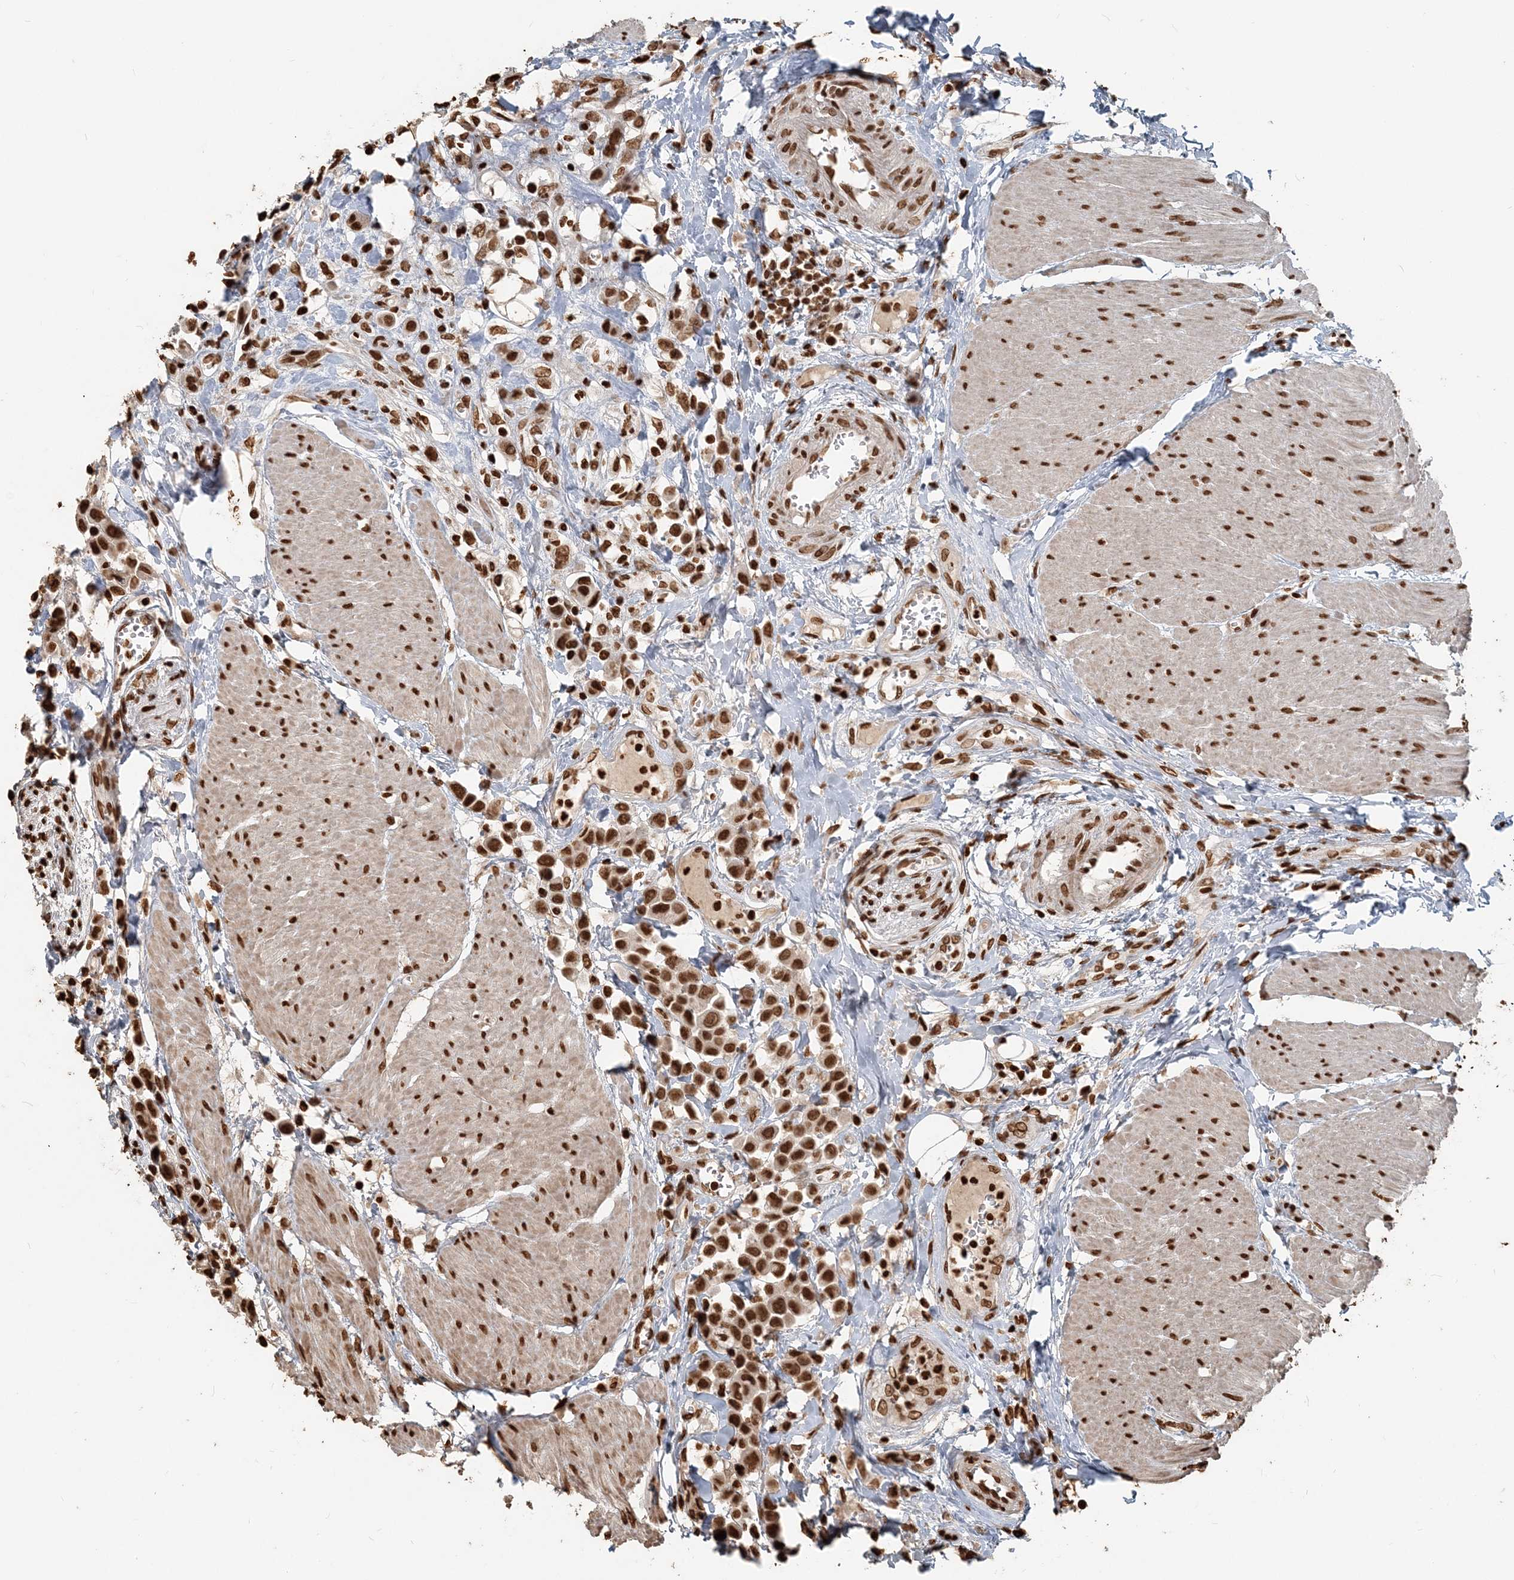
{"staining": {"intensity": "strong", "quantity": ">75%", "location": "nuclear"}, "tissue": "urothelial cancer", "cell_type": "Tumor cells", "image_type": "cancer", "snomed": [{"axis": "morphology", "description": "Urothelial carcinoma, High grade"}, {"axis": "topography", "description": "Urinary bladder"}], "caption": "Urothelial cancer stained for a protein (brown) displays strong nuclear positive staining in approximately >75% of tumor cells.", "gene": "H3-3B", "patient": {"sex": "male", "age": 50}}